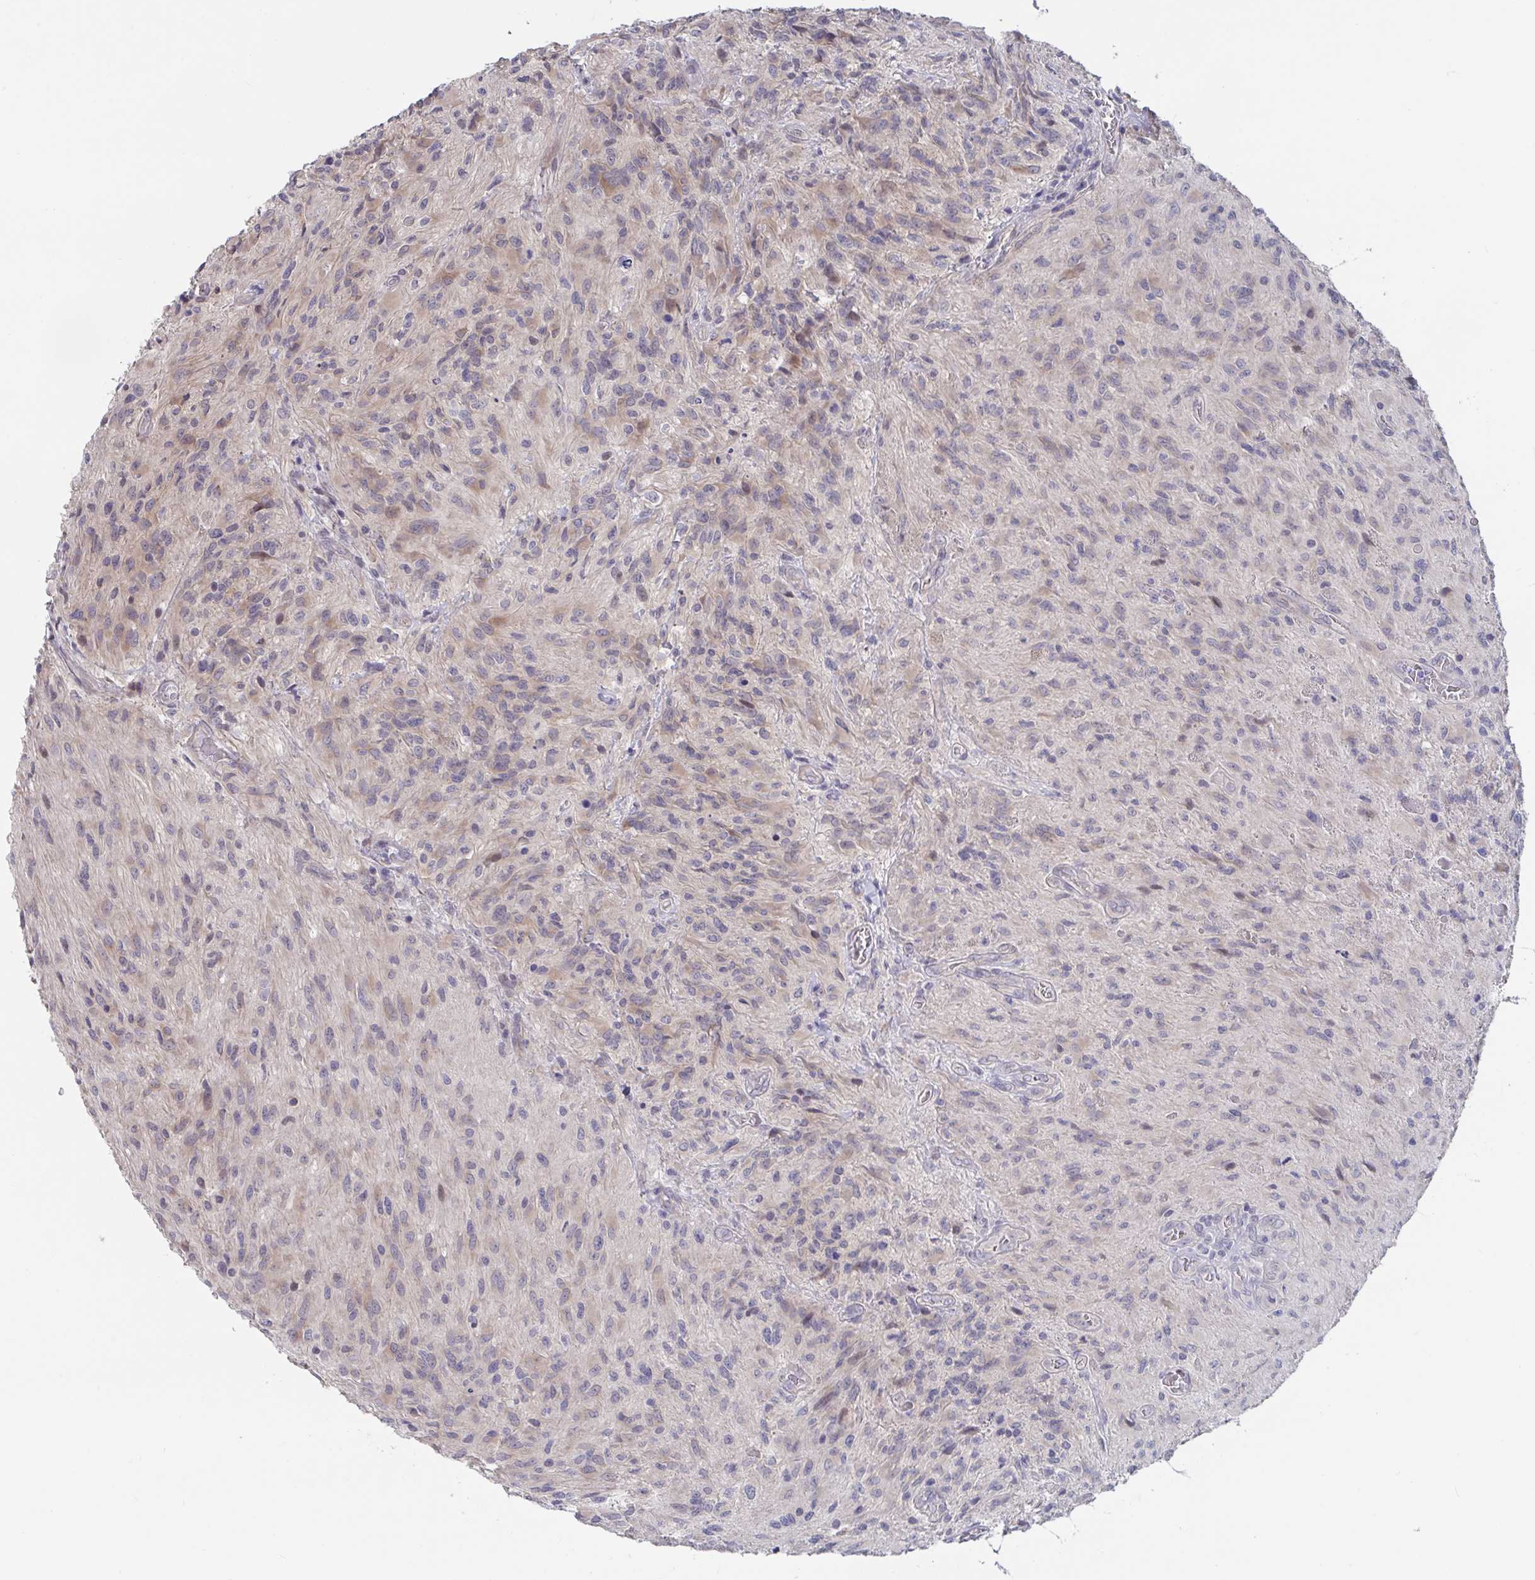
{"staining": {"intensity": "weak", "quantity": "<25%", "location": "cytoplasmic/membranous"}, "tissue": "glioma", "cell_type": "Tumor cells", "image_type": "cancer", "snomed": [{"axis": "morphology", "description": "Glioma, malignant, High grade"}, {"axis": "topography", "description": "Brain"}], "caption": "Immunohistochemistry micrograph of neoplastic tissue: malignant glioma (high-grade) stained with DAB (3,3'-diaminobenzidine) shows no significant protein staining in tumor cells.", "gene": "FAM156B", "patient": {"sex": "male", "age": 47}}